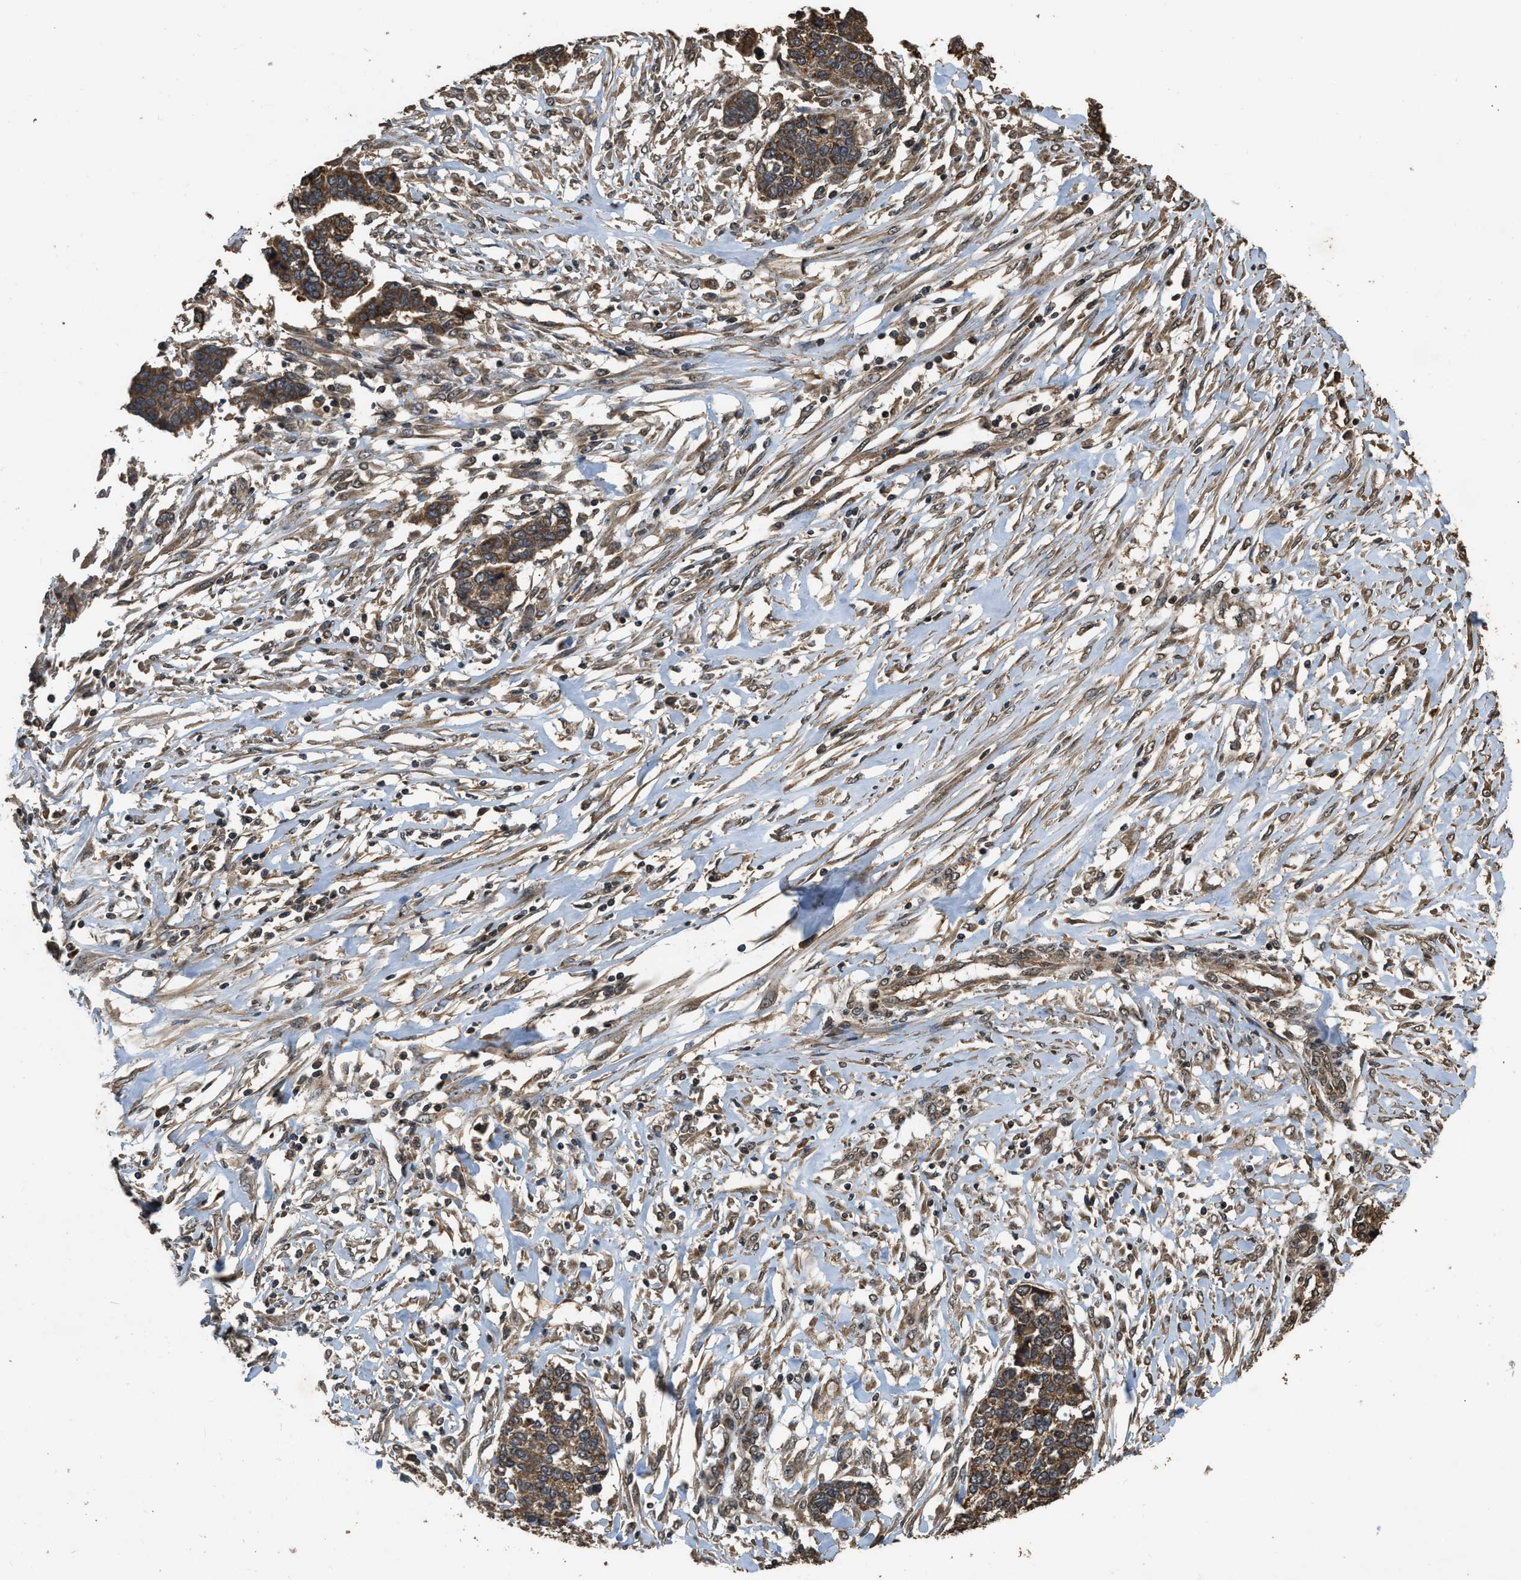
{"staining": {"intensity": "moderate", "quantity": ">75%", "location": "cytoplasmic/membranous"}, "tissue": "ovarian cancer", "cell_type": "Tumor cells", "image_type": "cancer", "snomed": [{"axis": "morphology", "description": "Cystadenocarcinoma, serous, NOS"}, {"axis": "topography", "description": "Ovary"}], "caption": "The micrograph reveals staining of ovarian serous cystadenocarcinoma, revealing moderate cytoplasmic/membranous protein positivity (brown color) within tumor cells. Nuclei are stained in blue.", "gene": "DENND6B", "patient": {"sex": "female", "age": 44}}